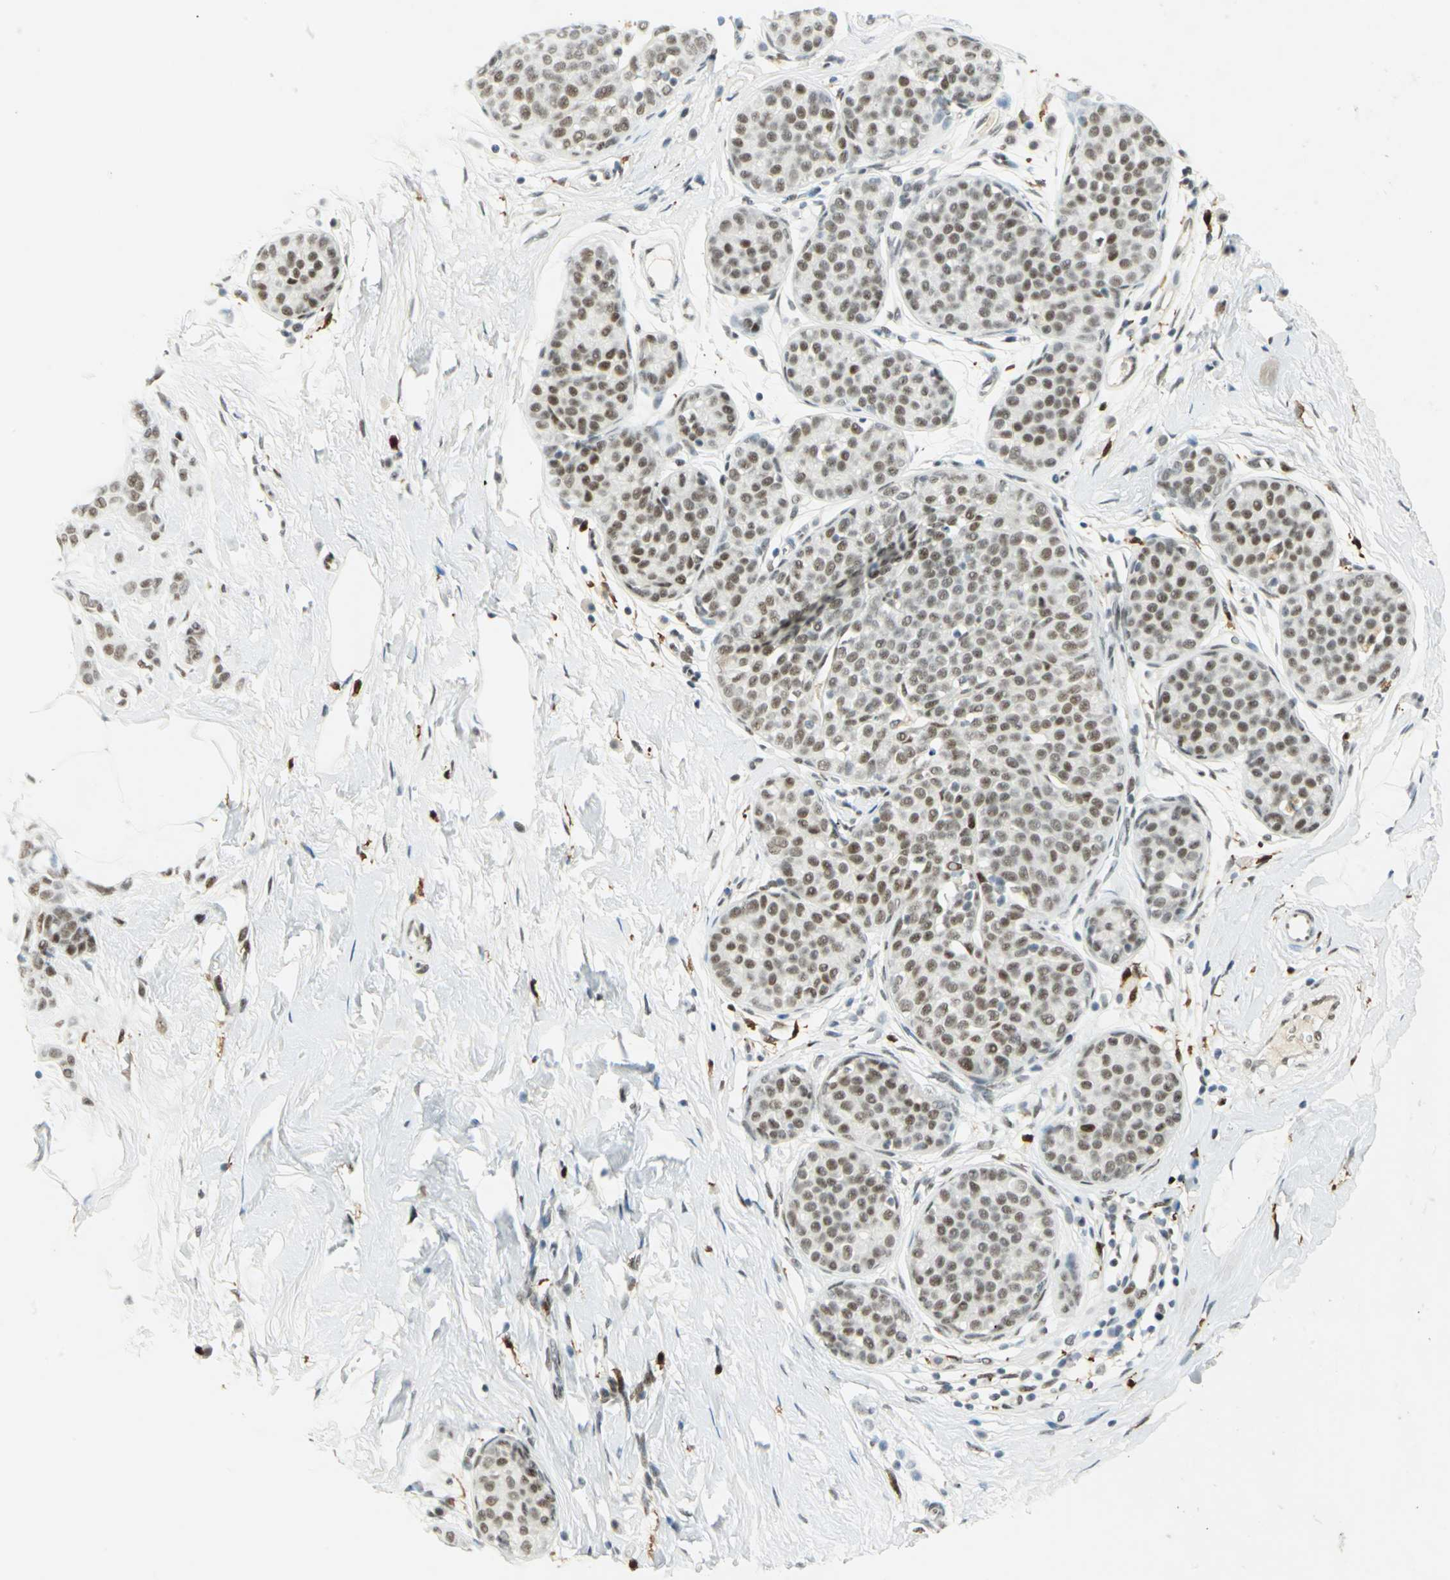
{"staining": {"intensity": "moderate", "quantity": ">75%", "location": "nuclear"}, "tissue": "breast cancer", "cell_type": "Tumor cells", "image_type": "cancer", "snomed": [{"axis": "morphology", "description": "Lobular carcinoma, in situ"}, {"axis": "morphology", "description": "Lobular carcinoma"}, {"axis": "topography", "description": "Breast"}], "caption": "Protein staining of breast cancer (lobular carcinoma in situ) tissue exhibits moderate nuclear expression in approximately >75% of tumor cells.", "gene": "MTMR10", "patient": {"sex": "female", "age": 41}}